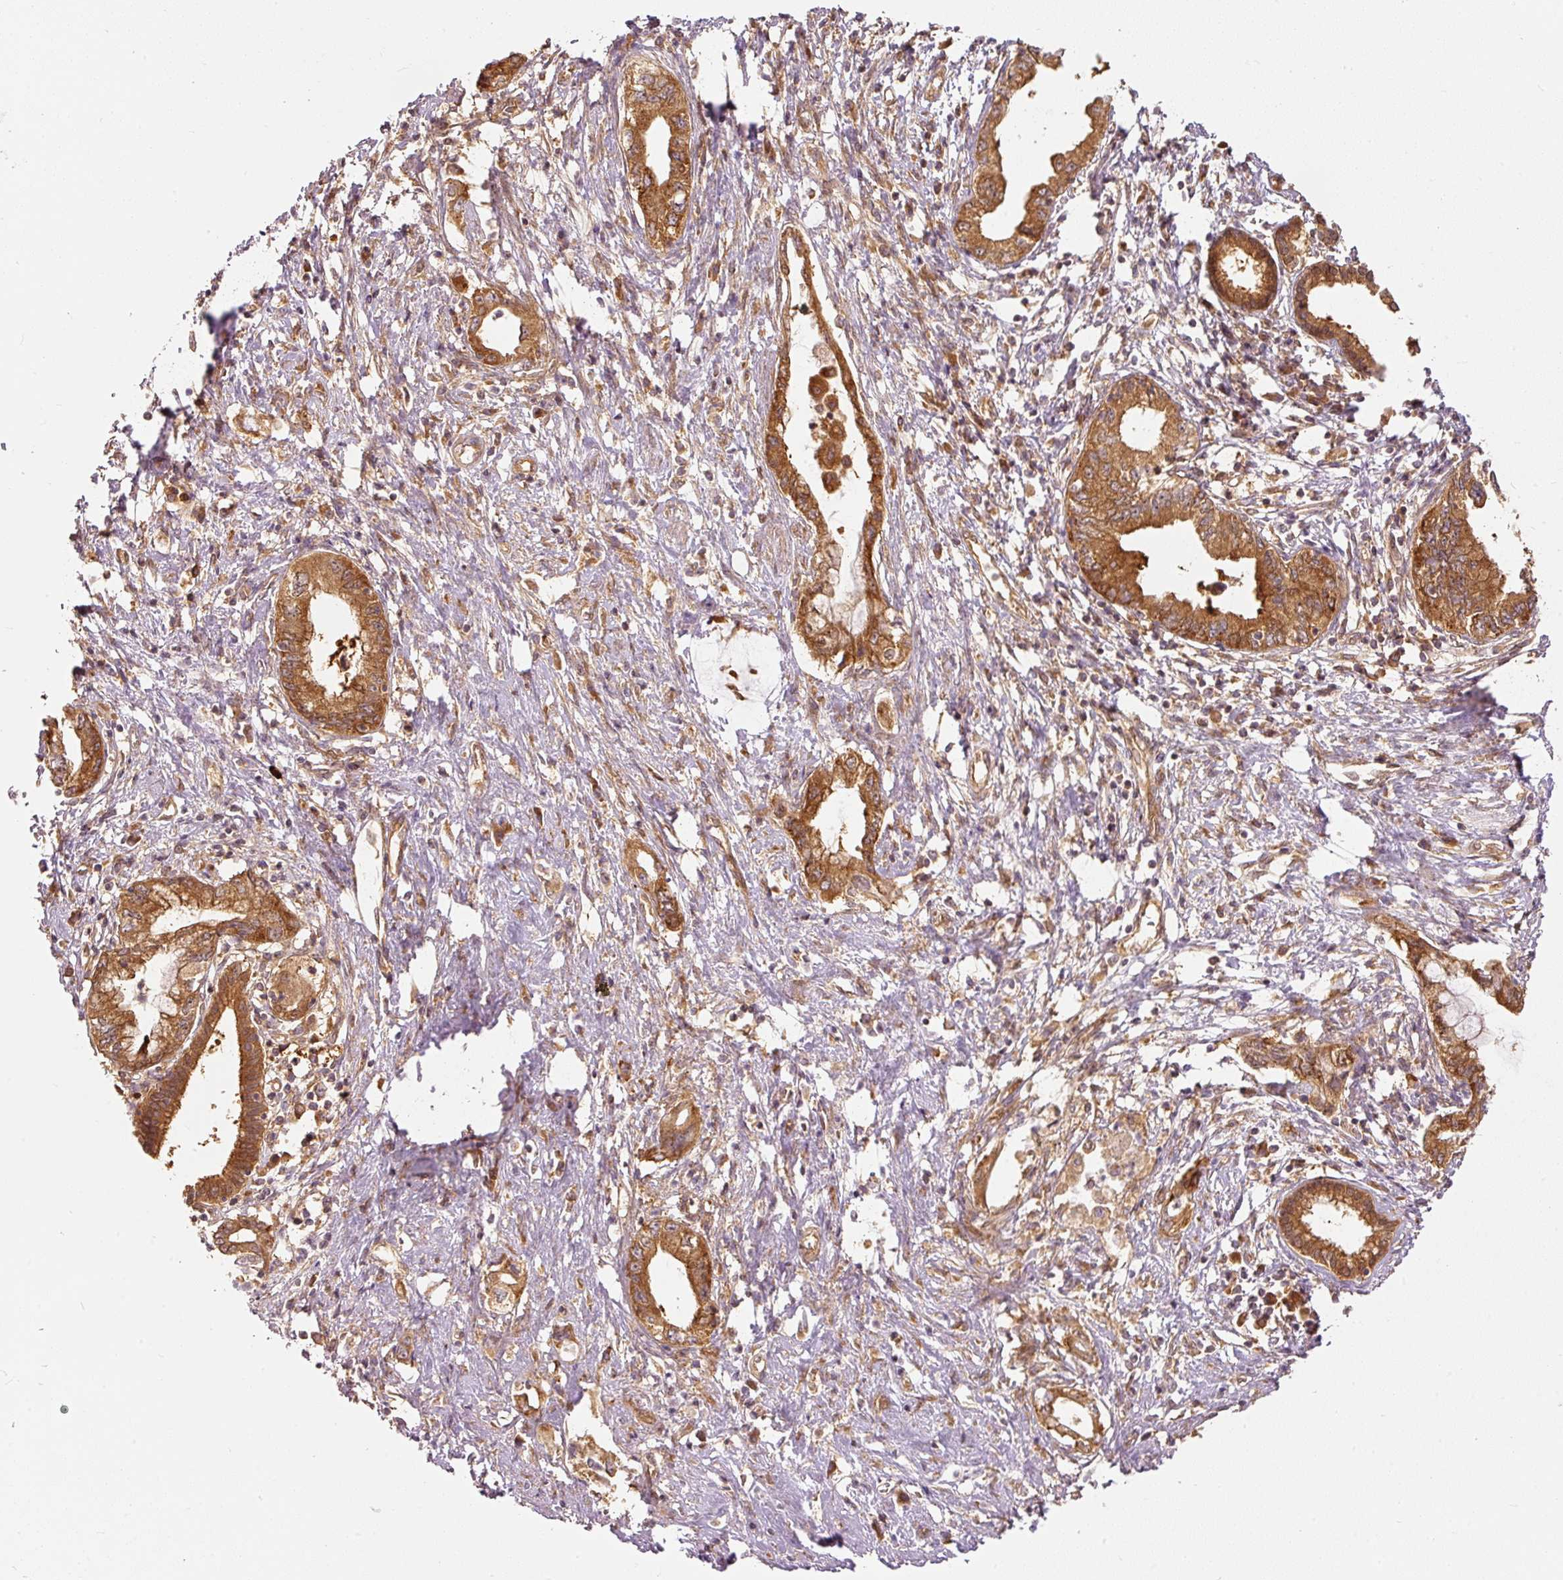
{"staining": {"intensity": "moderate", "quantity": ">75%", "location": "cytoplasmic/membranous"}, "tissue": "pancreatic cancer", "cell_type": "Tumor cells", "image_type": "cancer", "snomed": [{"axis": "morphology", "description": "Adenocarcinoma, NOS"}, {"axis": "topography", "description": "Pancreas"}], "caption": "This histopathology image displays immunohistochemistry staining of adenocarcinoma (pancreatic), with medium moderate cytoplasmic/membranous expression in approximately >75% of tumor cells.", "gene": "EIF3B", "patient": {"sex": "female", "age": 73}}